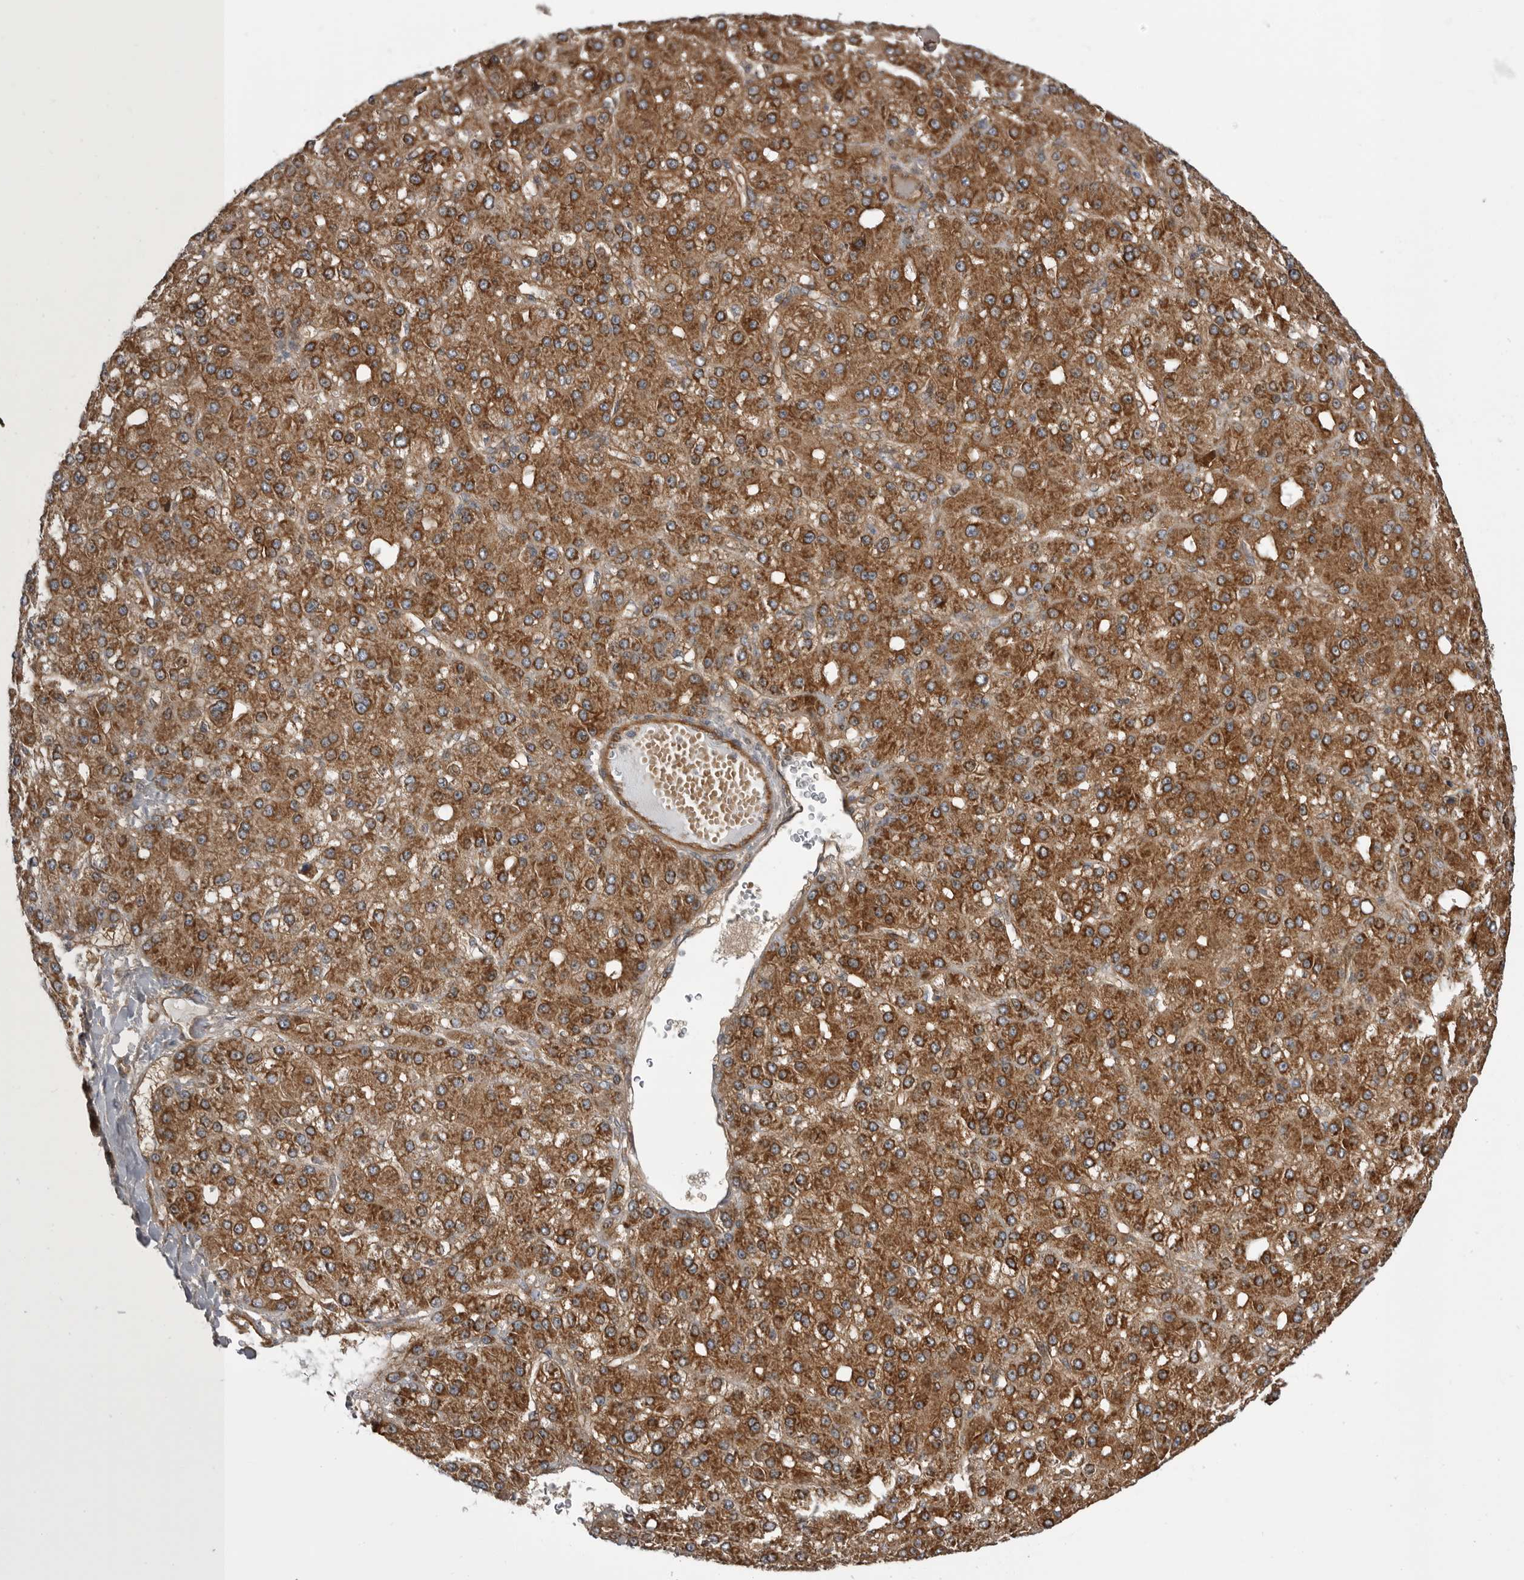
{"staining": {"intensity": "moderate", "quantity": ">75%", "location": "cytoplasmic/membranous"}, "tissue": "liver cancer", "cell_type": "Tumor cells", "image_type": "cancer", "snomed": [{"axis": "morphology", "description": "Carcinoma, Hepatocellular, NOS"}, {"axis": "topography", "description": "Liver"}], "caption": "A brown stain labels moderate cytoplasmic/membranous staining of a protein in human liver cancer (hepatocellular carcinoma) tumor cells. Using DAB (brown) and hematoxylin (blue) stains, captured at high magnification using brightfield microscopy.", "gene": "RAB3GAP2", "patient": {"sex": "male", "age": 67}}